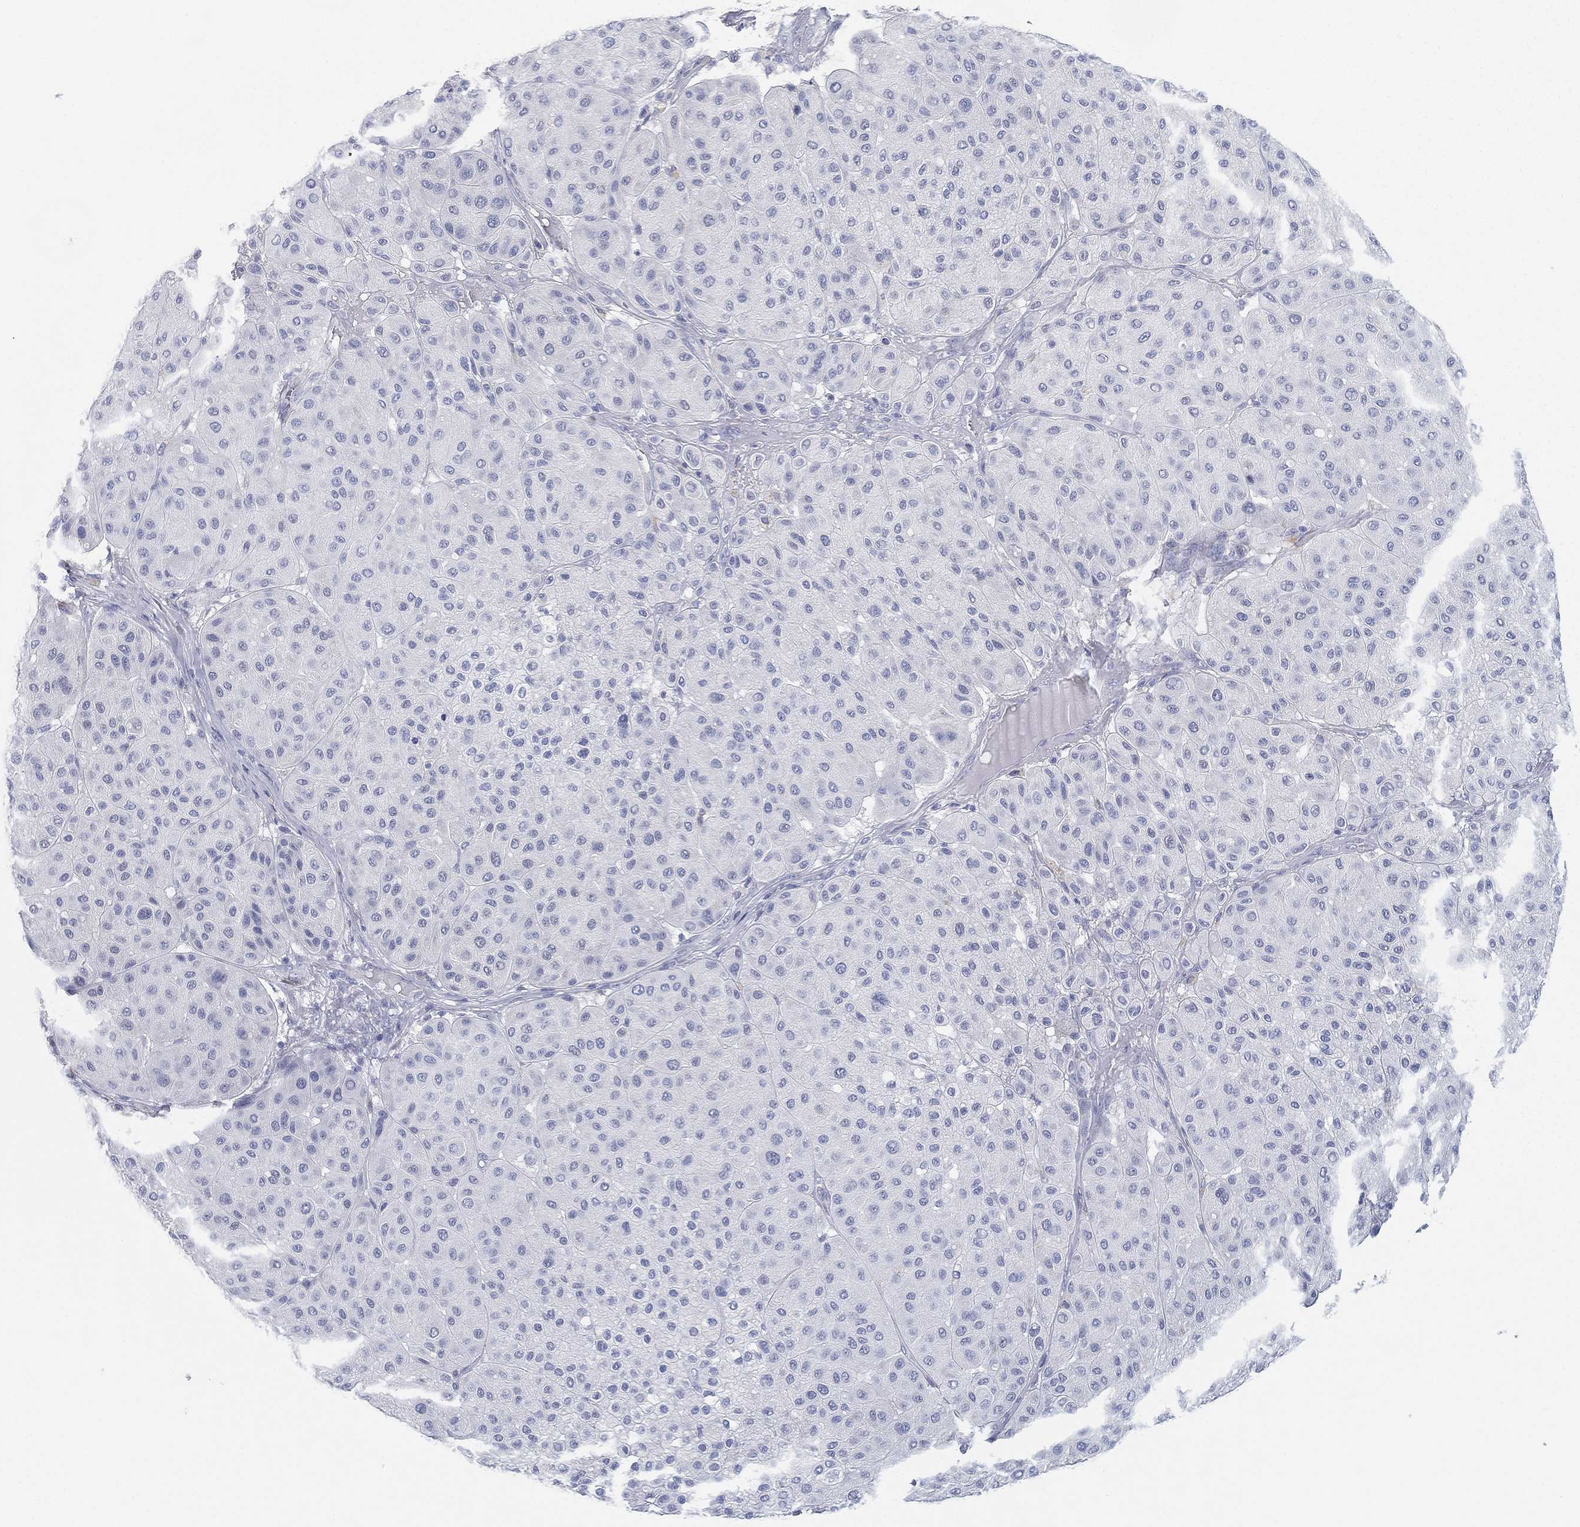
{"staining": {"intensity": "negative", "quantity": "none", "location": "none"}, "tissue": "melanoma", "cell_type": "Tumor cells", "image_type": "cancer", "snomed": [{"axis": "morphology", "description": "Malignant melanoma, Metastatic site"}, {"axis": "topography", "description": "Smooth muscle"}], "caption": "High magnification brightfield microscopy of melanoma stained with DAB (brown) and counterstained with hematoxylin (blue): tumor cells show no significant staining. The staining is performed using DAB (3,3'-diaminobenzidine) brown chromogen with nuclei counter-stained in using hematoxylin.", "gene": "GPR61", "patient": {"sex": "male", "age": 41}}